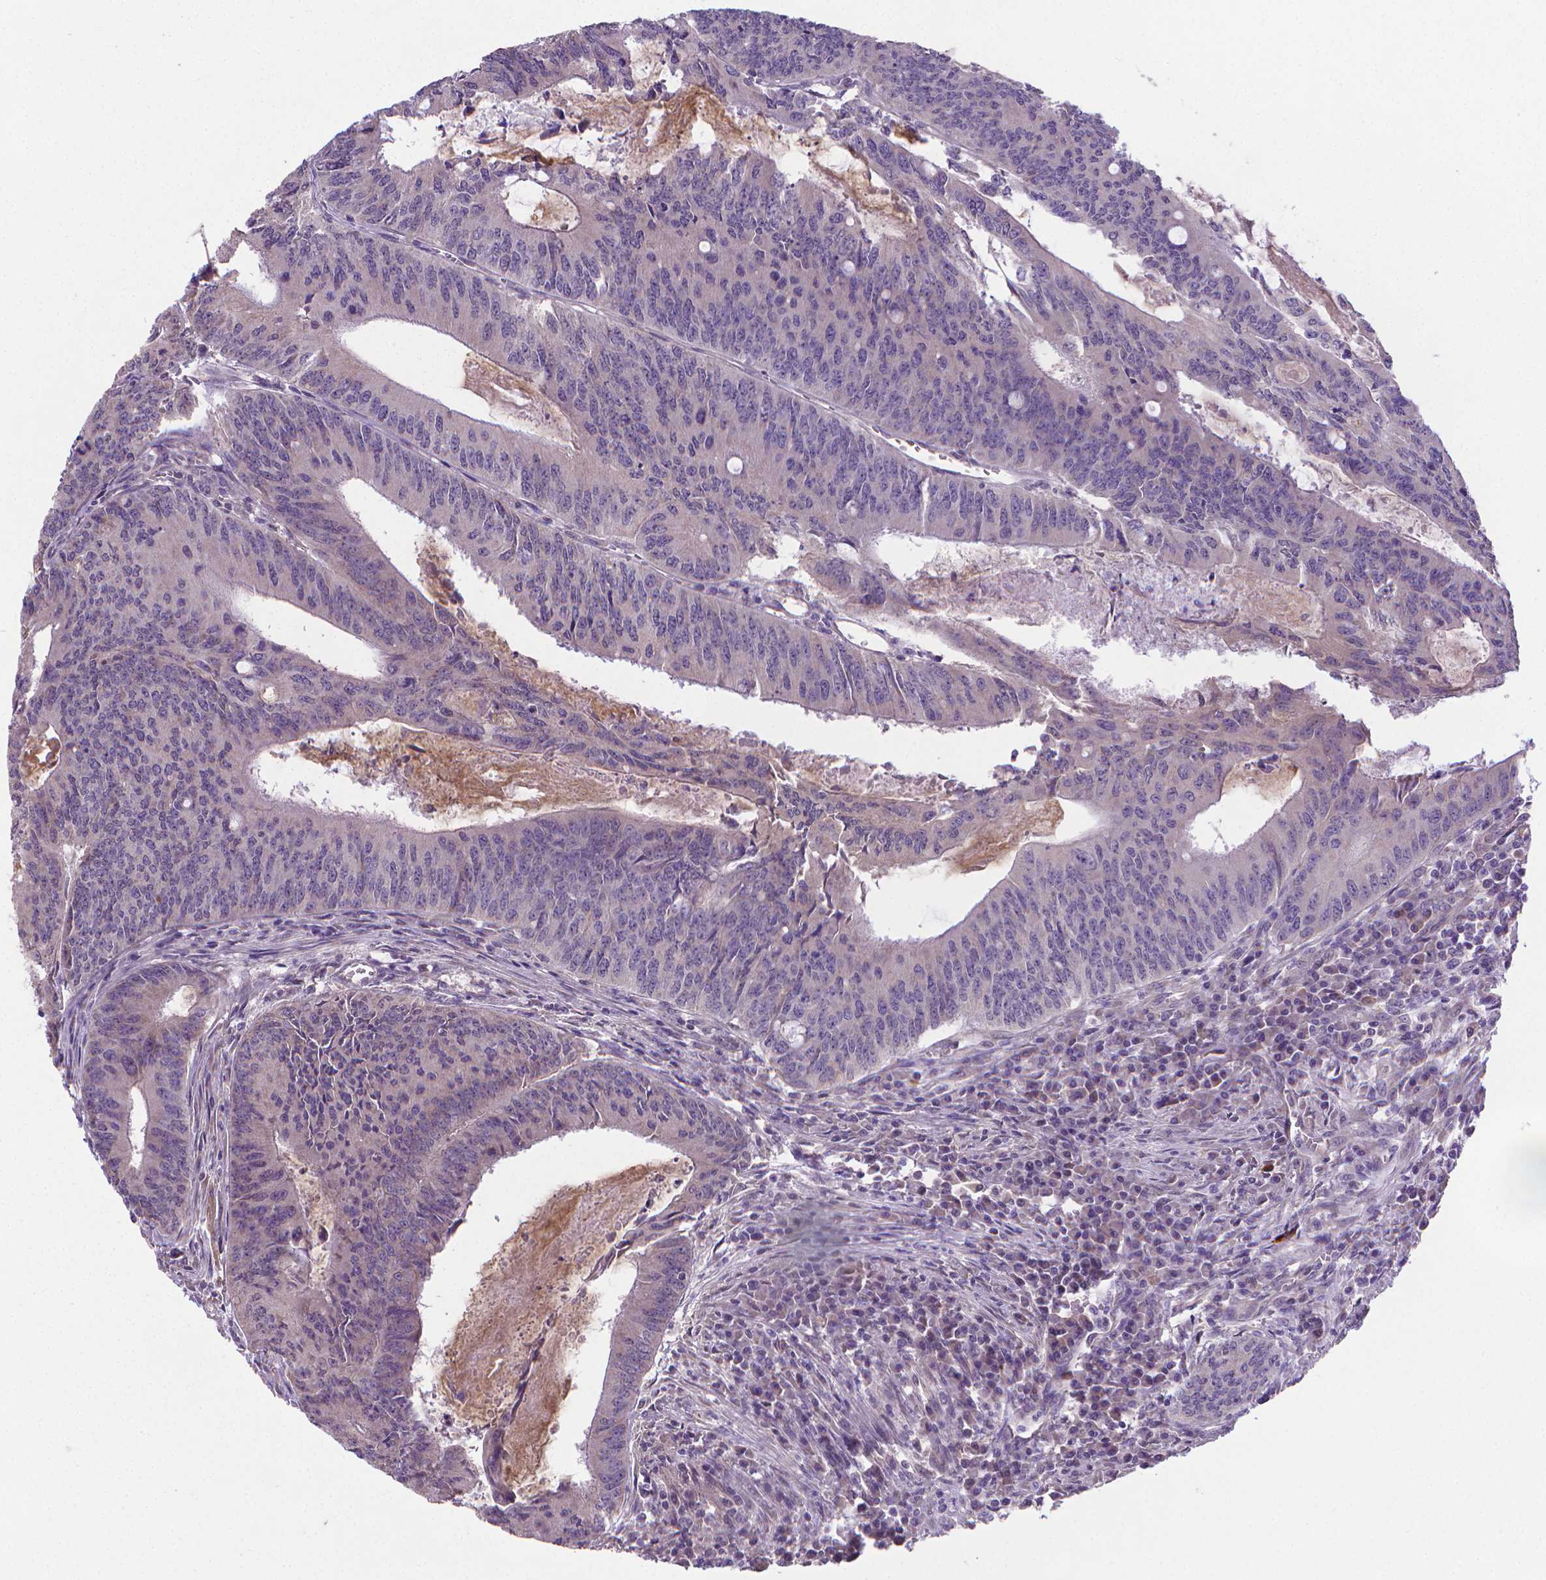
{"staining": {"intensity": "weak", "quantity": "<25%", "location": "cytoplasmic/membranous"}, "tissue": "colorectal cancer", "cell_type": "Tumor cells", "image_type": "cancer", "snomed": [{"axis": "morphology", "description": "Adenocarcinoma, NOS"}, {"axis": "topography", "description": "Colon"}], "caption": "There is no significant positivity in tumor cells of colorectal cancer (adenocarcinoma).", "gene": "GPR63", "patient": {"sex": "male", "age": 67}}